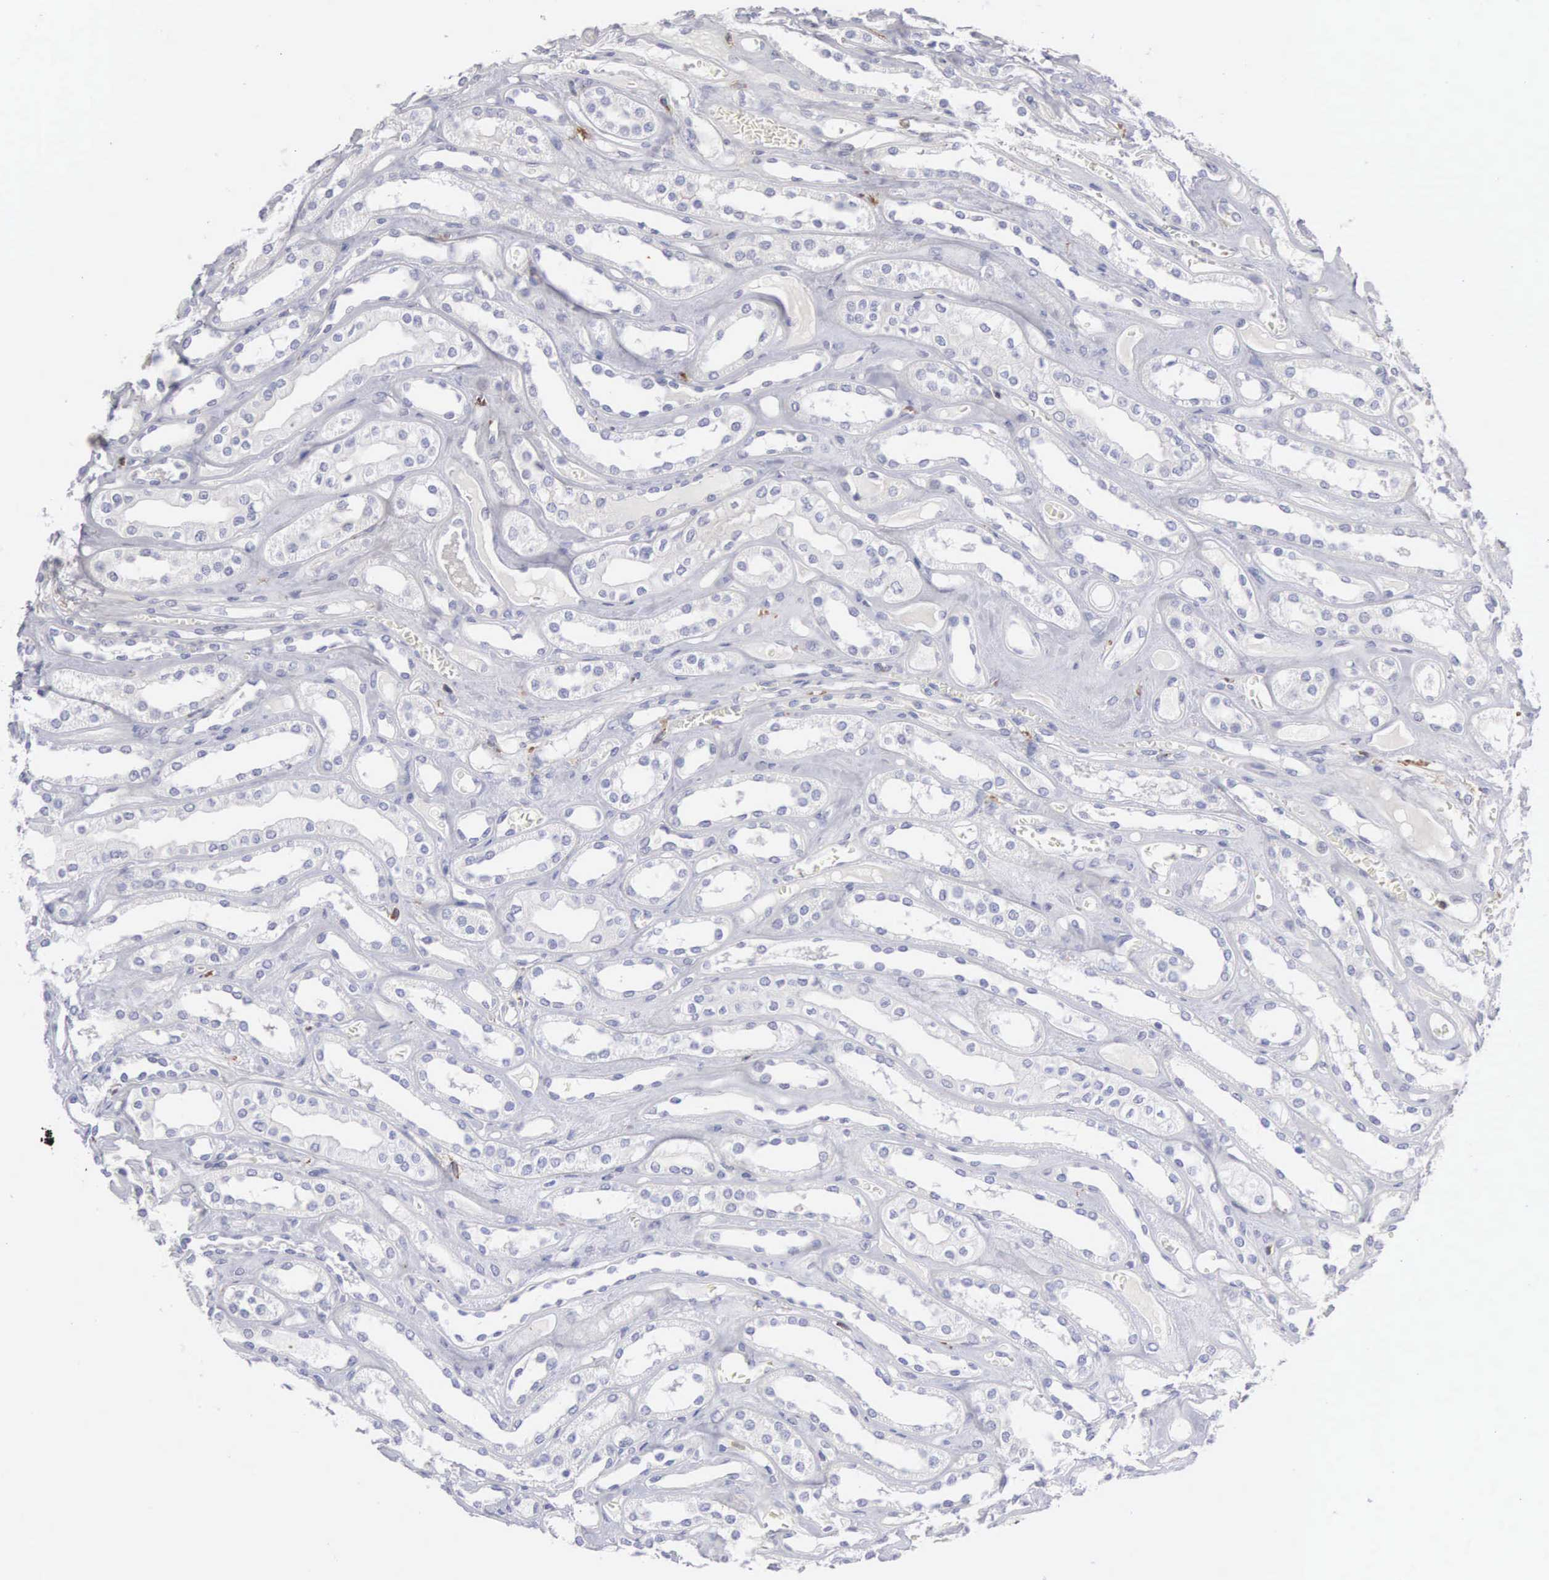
{"staining": {"intensity": "negative", "quantity": "none", "location": "none"}, "tissue": "kidney", "cell_type": "Cells in glomeruli", "image_type": "normal", "snomed": [{"axis": "morphology", "description": "Normal tissue, NOS"}, {"axis": "topography", "description": "Kidney"}], "caption": "DAB immunohistochemical staining of unremarkable human kidney displays no significant expression in cells in glomeruli. (DAB (3,3'-diaminobenzidine) IHC with hematoxylin counter stain).", "gene": "ENSG00000285304", "patient": {"sex": "female", "age": 52}}